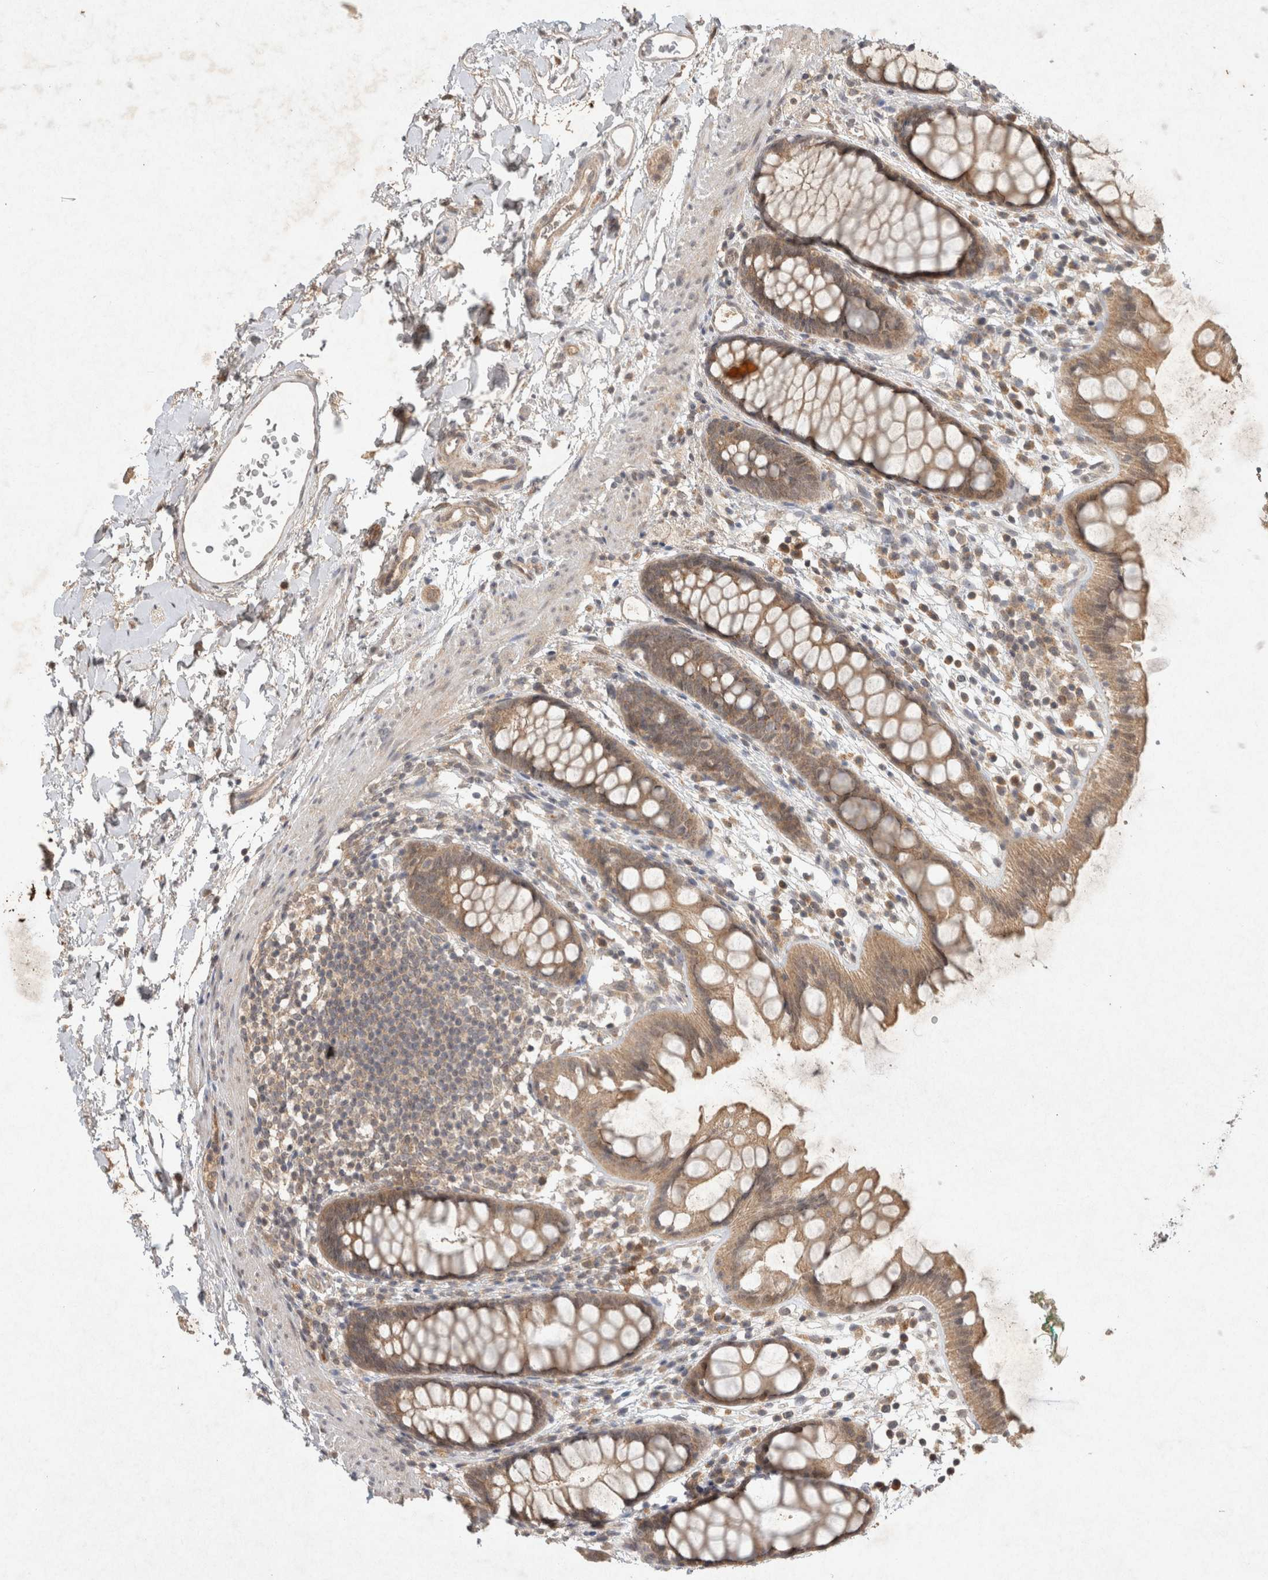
{"staining": {"intensity": "moderate", "quantity": ">75%", "location": "cytoplasmic/membranous"}, "tissue": "rectum", "cell_type": "Glandular cells", "image_type": "normal", "snomed": [{"axis": "morphology", "description": "Normal tissue, NOS"}, {"axis": "topography", "description": "Rectum"}], "caption": "Normal rectum exhibits moderate cytoplasmic/membranous expression in approximately >75% of glandular cells, visualized by immunohistochemistry. (brown staining indicates protein expression, while blue staining denotes nuclei).", "gene": "LOXL2", "patient": {"sex": "female", "age": 65}}